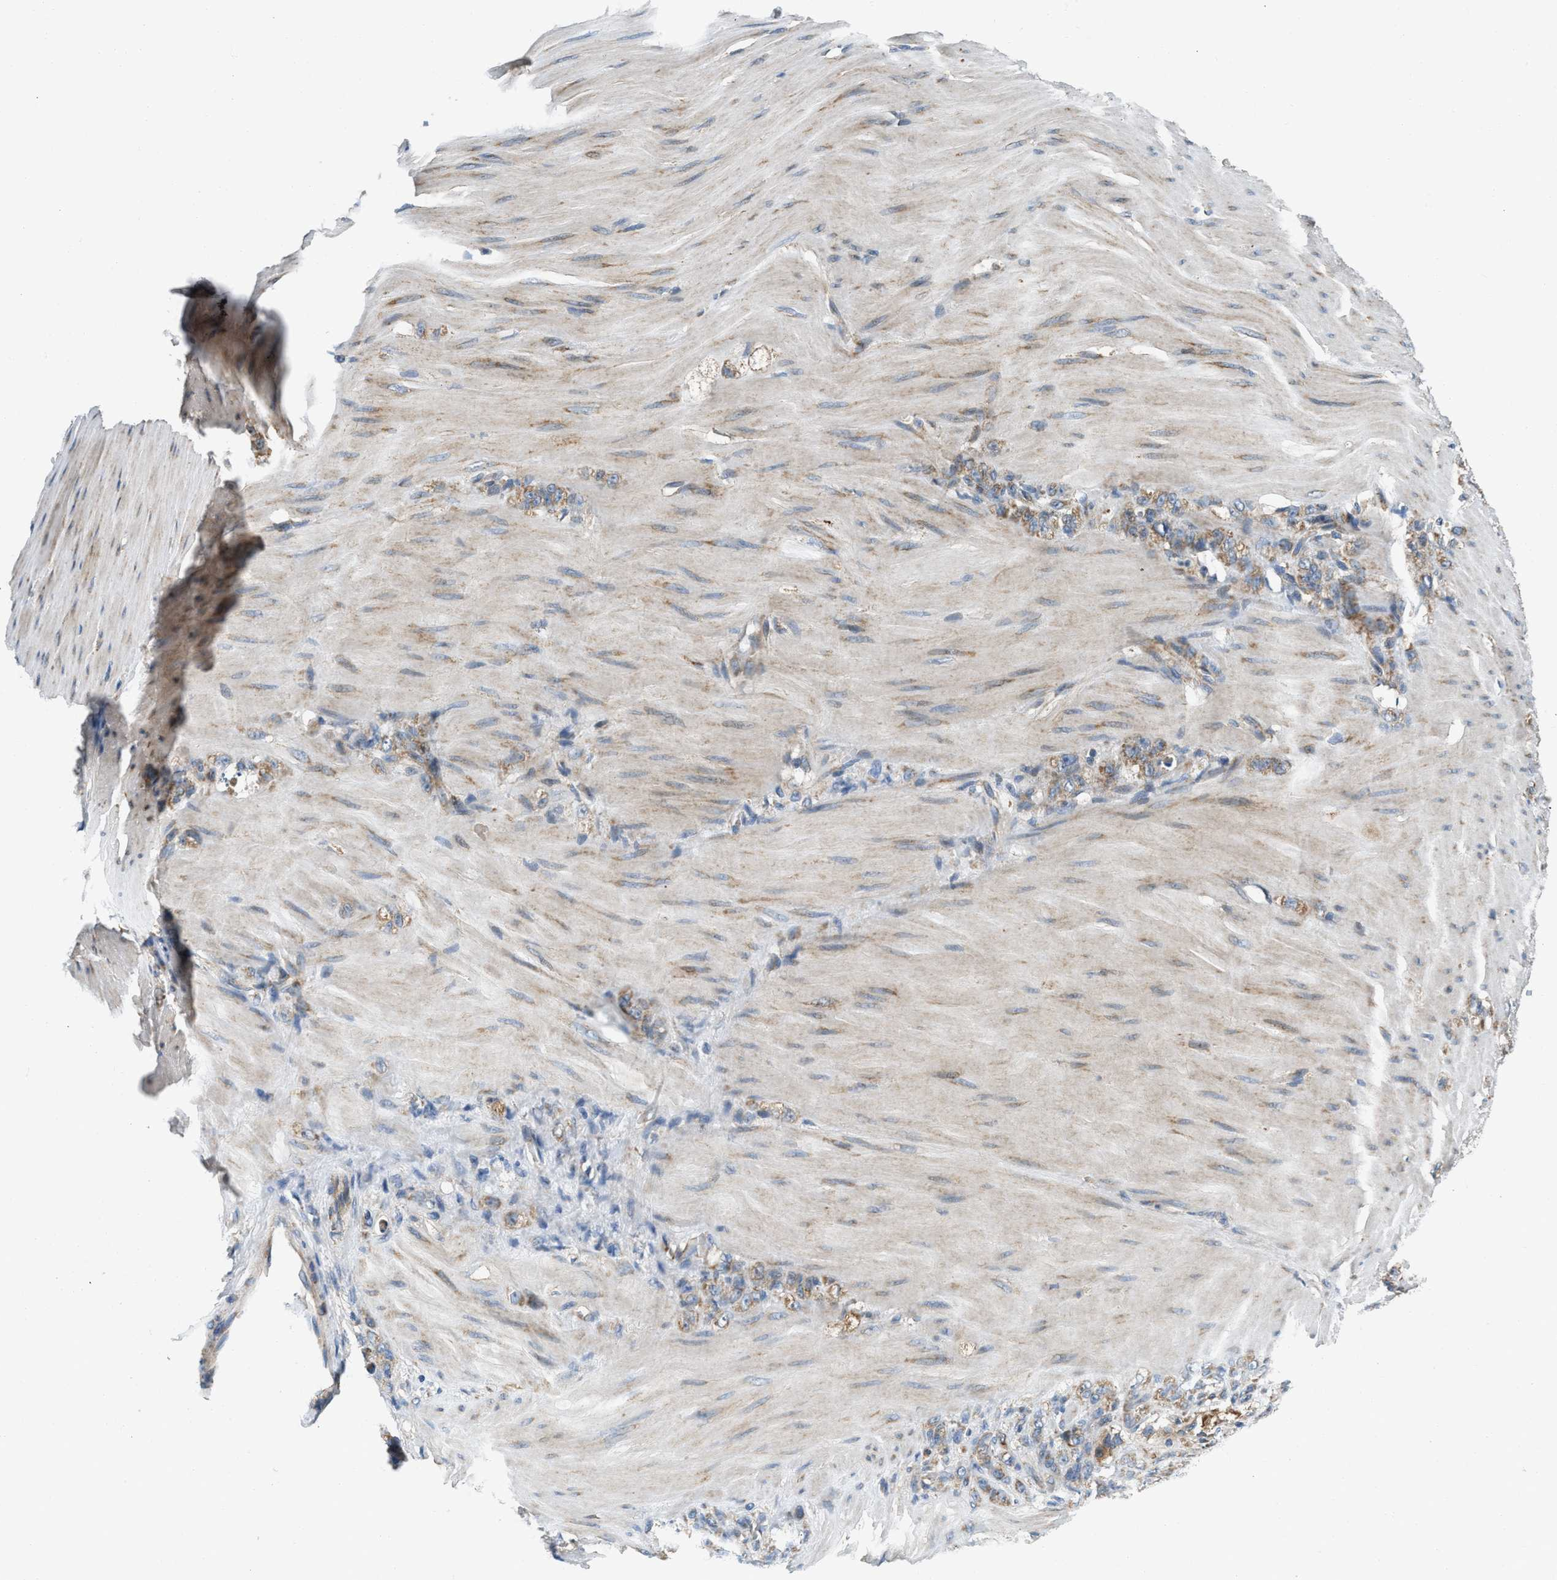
{"staining": {"intensity": "moderate", "quantity": ">75%", "location": "cytoplasmic/membranous"}, "tissue": "stomach cancer", "cell_type": "Tumor cells", "image_type": "cancer", "snomed": [{"axis": "morphology", "description": "Normal tissue, NOS"}, {"axis": "morphology", "description": "Adenocarcinoma, NOS"}, {"axis": "topography", "description": "Stomach"}], "caption": "DAB immunohistochemical staining of stomach cancer (adenocarcinoma) shows moderate cytoplasmic/membranous protein staining in approximately >75% of tumor cells. Immunohistochemistry (ihc) stains the protein in brown and the nuclei are stained blue.", "gene": "TMEM150A", "patient": {"sex": "male", "age": 82}}